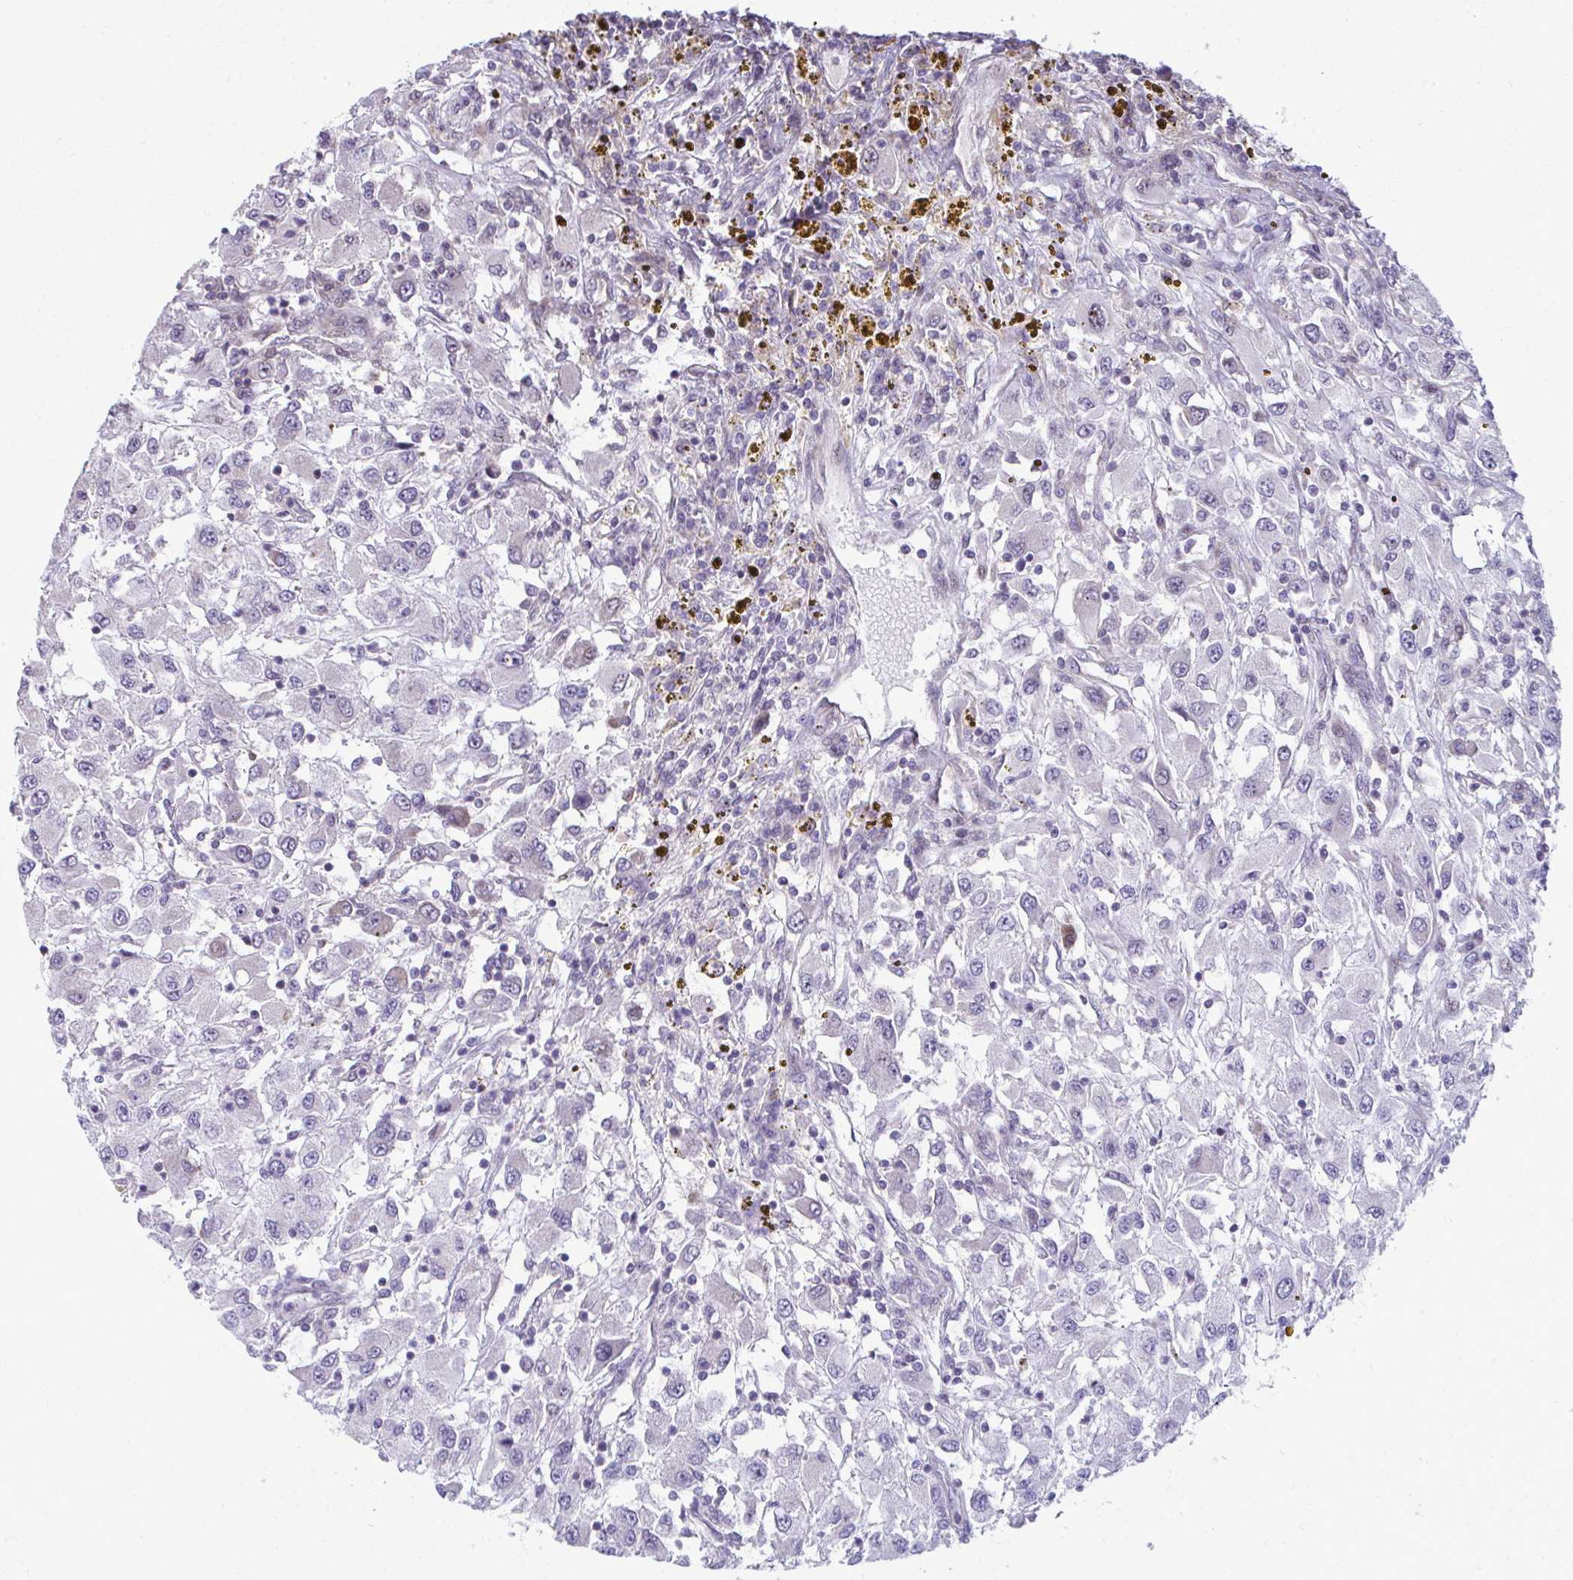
{"staining": {"intensity": "negative", "quantity": "none", "location": "none"}, "tissue": "renal cancer", "cell_type": "Tumor cells", "image_type": "cancer", "snomed": [{"axis": "morphology", "description": "Adenocarcinoma, NOS"}, {"axis": "topography", "description": "Kidney"}], "caption": "Human adenocarcinoma (renal) stained for a protein using IHC exhibits no positivity in tumor cells.", "gene": "MAF1", "patient": {"sex": "female", "age": 67}}